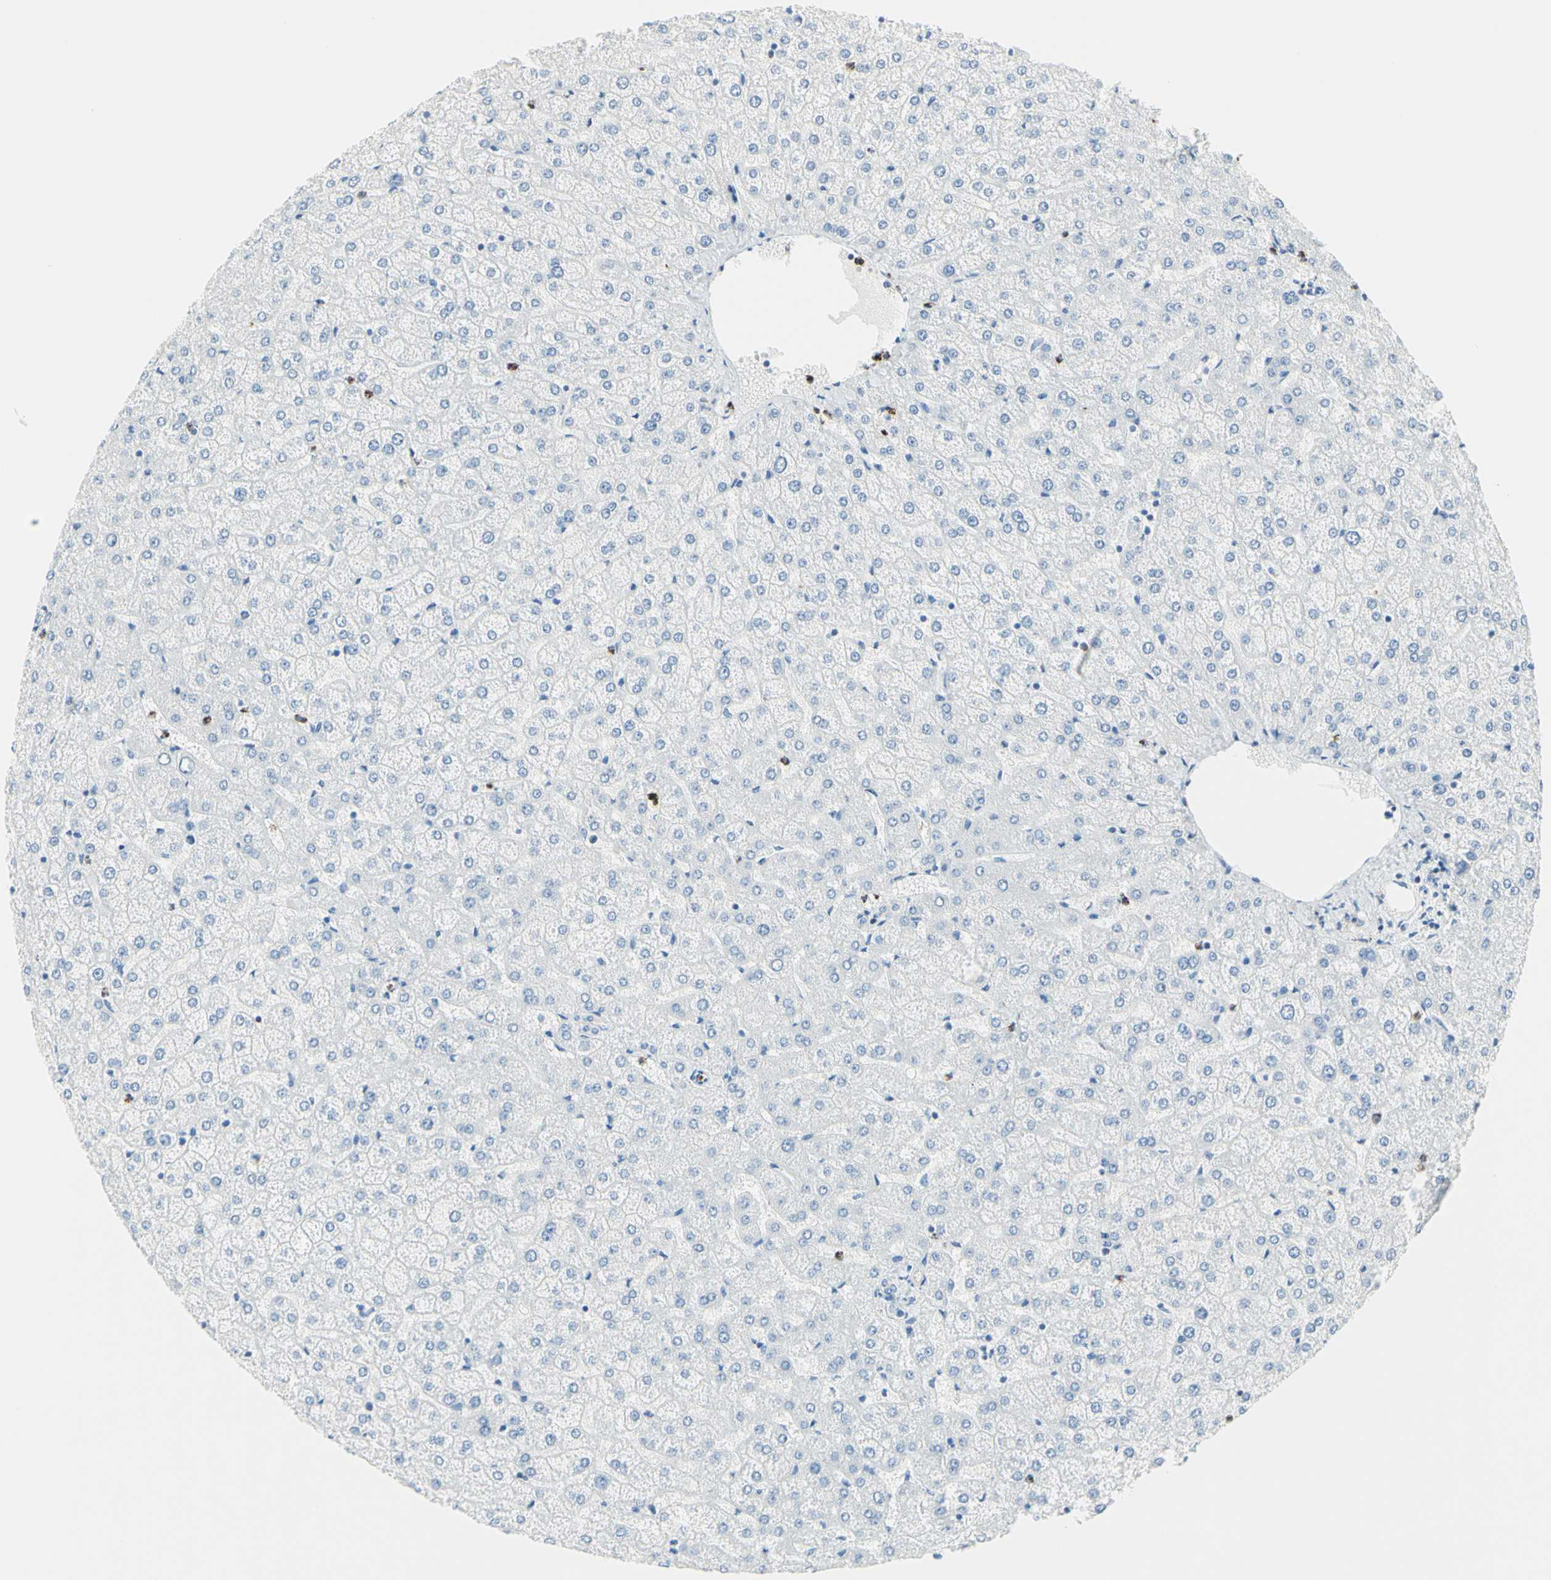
{"staining": {"intensity": "weak", "quantity": "<25%", "location": "cytoplasmic/membranous"}, "tissue": "liver", "cell_type": "Cholangiocytes", "image_type": "normal", "snomed": [{"axis": "morphology", "description": "Normal tissue, NOS"}, {"axis": "topography", "description": "Liver"}], "caption": "This image is of unremarkable liver stained with immunohistochemistry to label a protein in brown with the nuclei are counter-stained blue. There is no staining in cholangiocytes.", "gene": "CYSLTR1", "patient": {"sex": "female", "age": 32}}